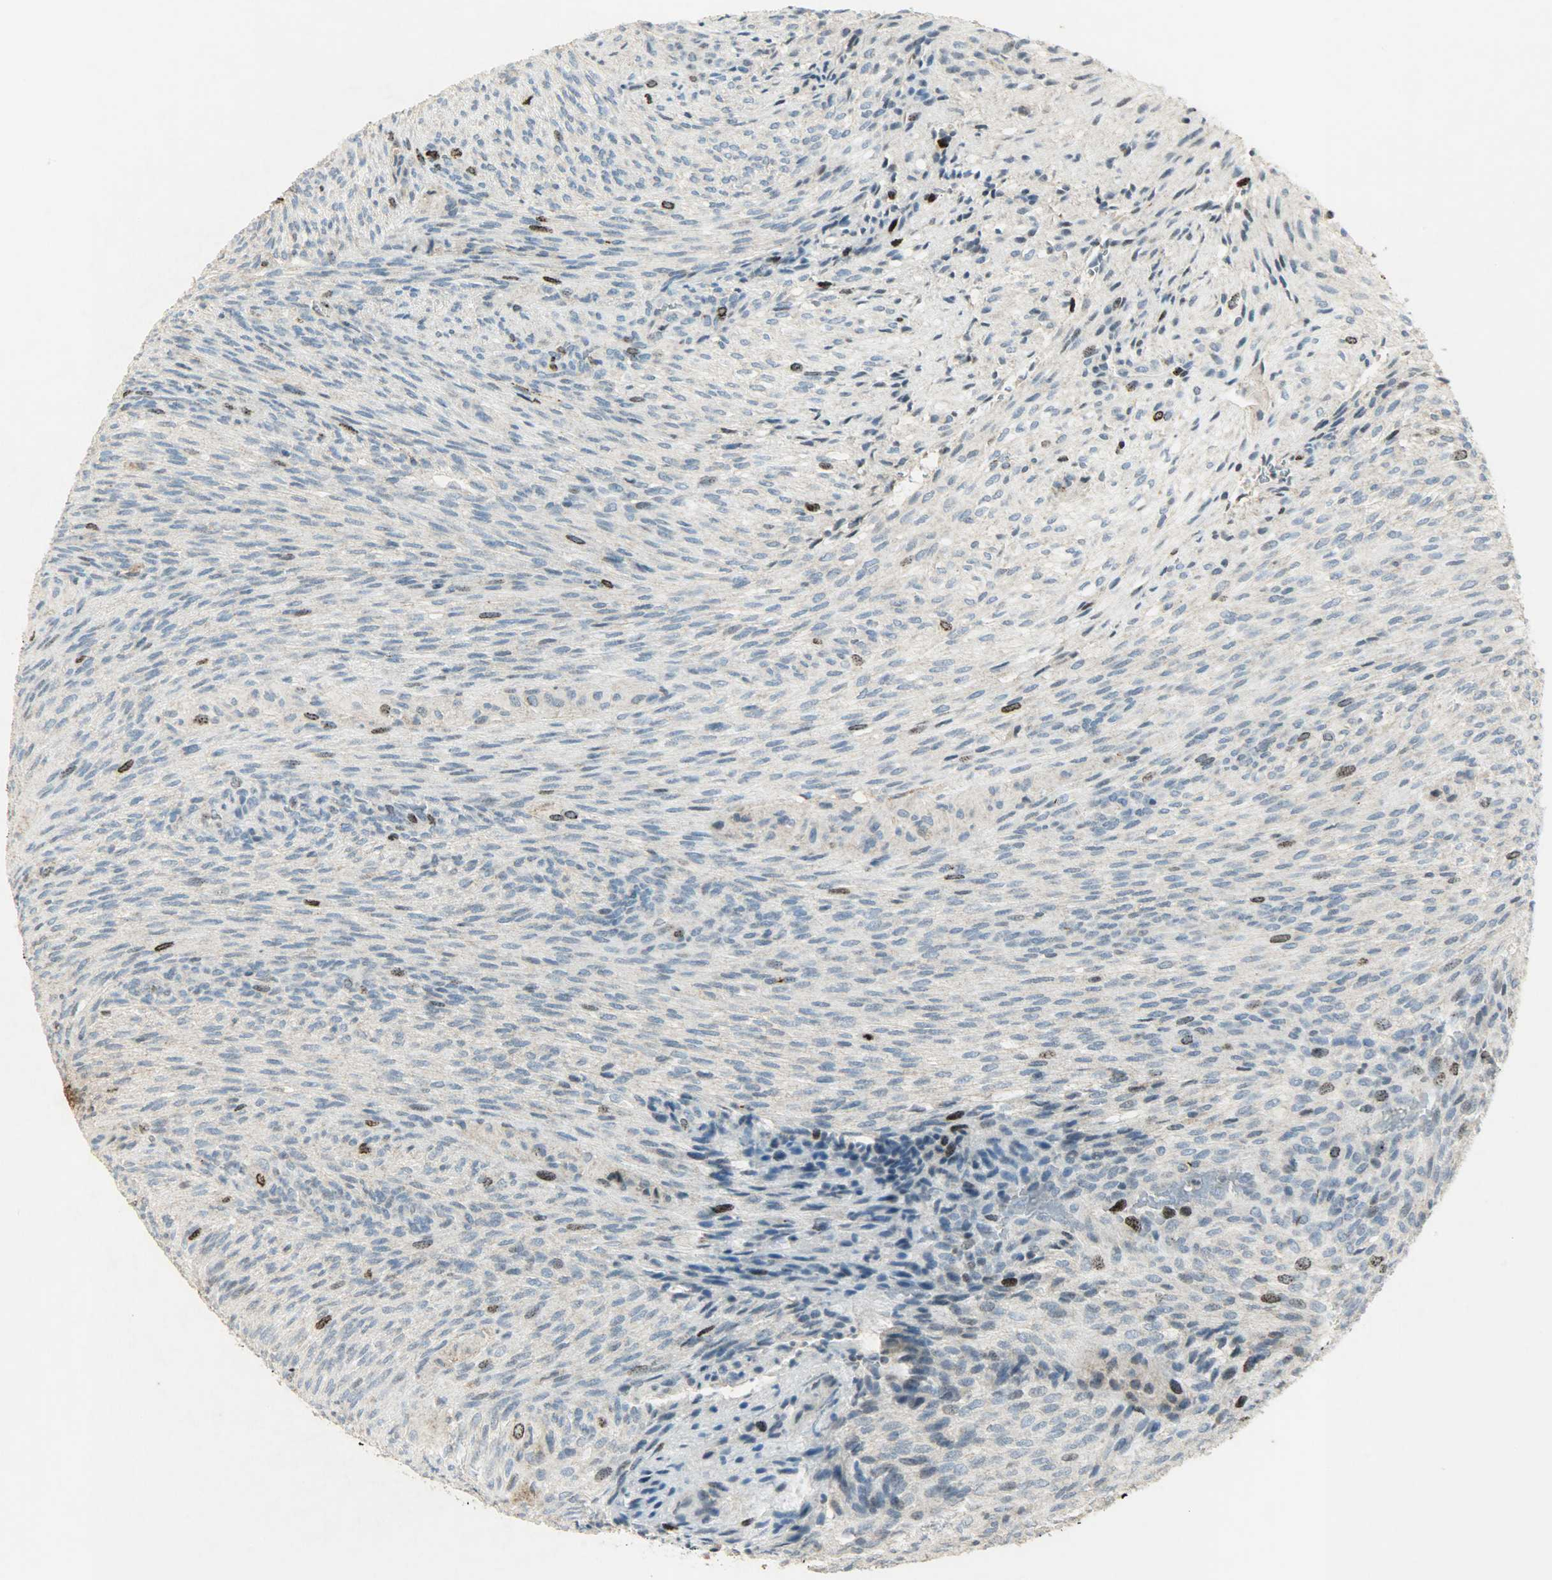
{"staining": {"intensity": "moderate", "quantity": "<25%", "location": "nuclear"}, "tissue": "glioma", "cell_type": "Tumor cells", "image_type": "cancer", "snomed": [{"axis": "morphology", "description": "Glioma, malignant, High grade"}, {"axis": "topography", "description": "Cerebral cortex"}], "caption": "Glioma was stained to show a protein in brown. There is low levels of moderate nuclear positivity in about <25% of tumor cells.", "gene": "AURKB", "patient": {"sex": "female", "age": 55}}